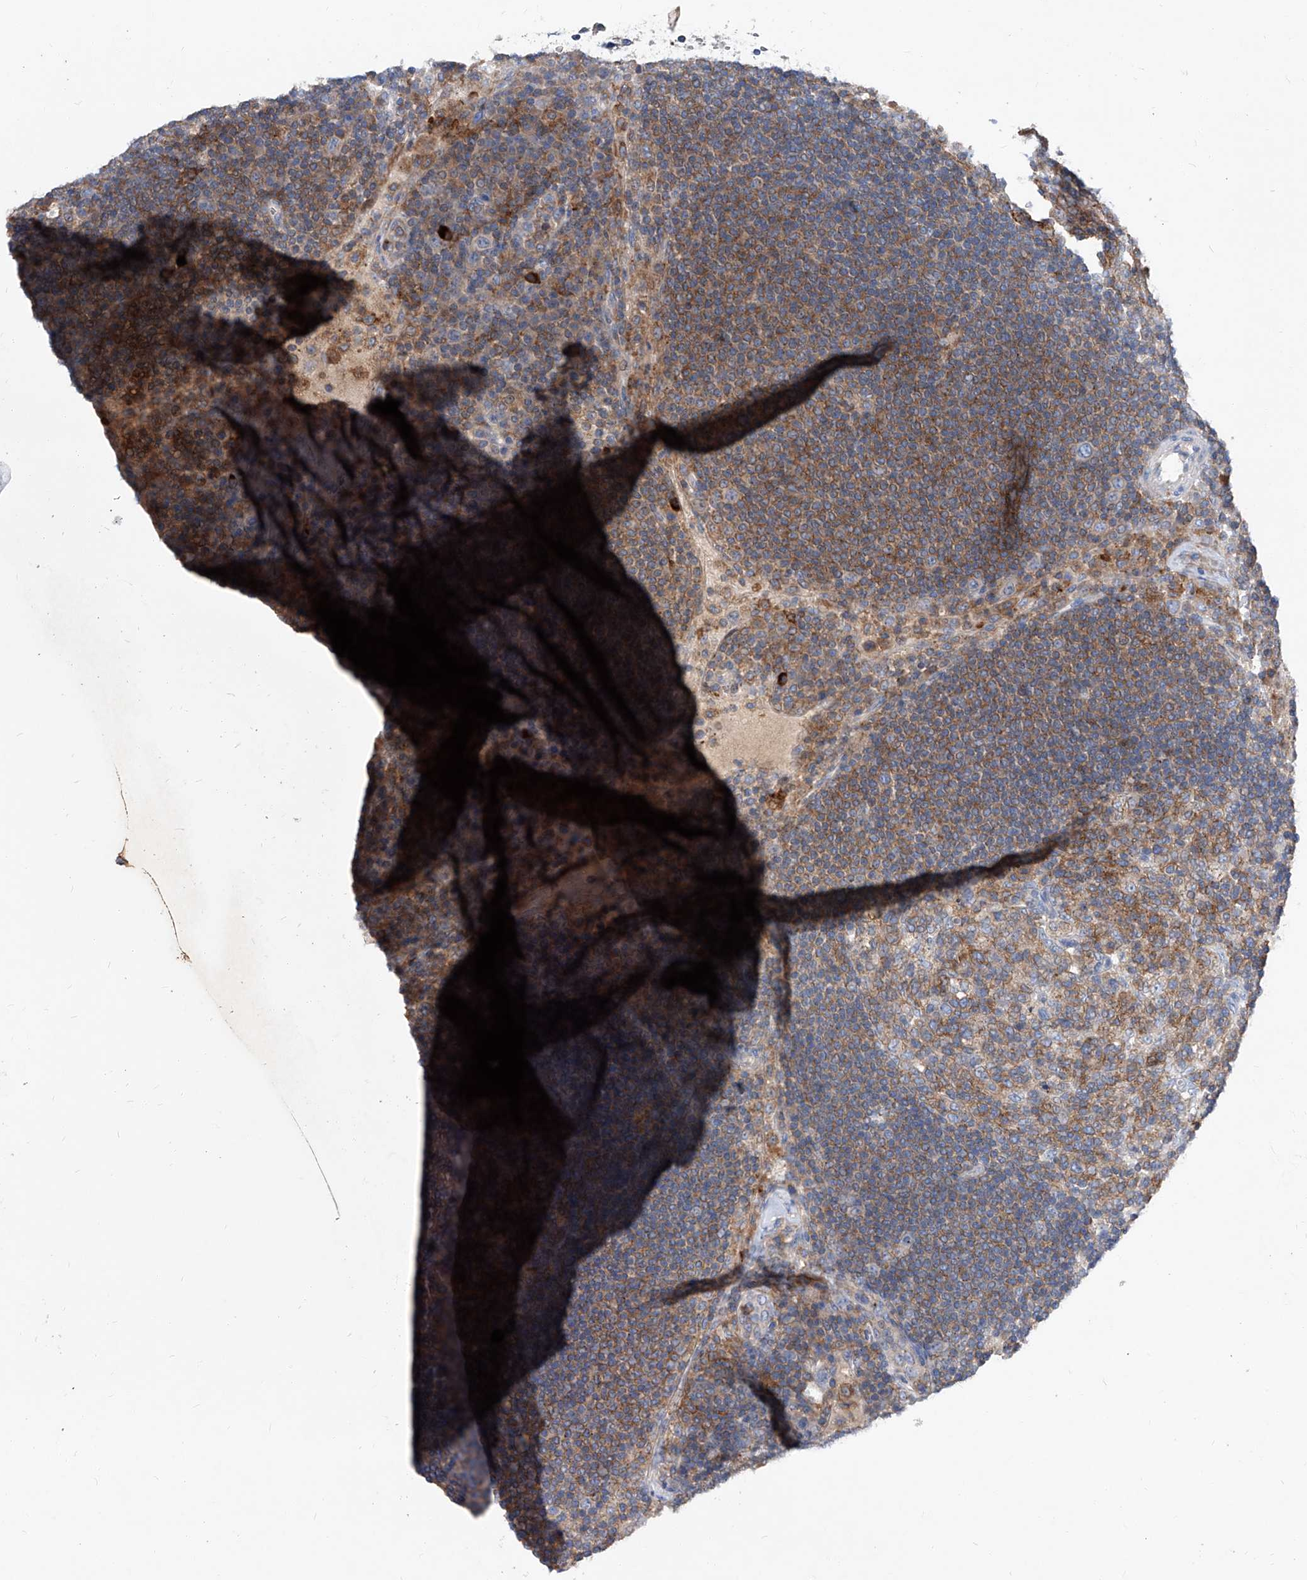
{"staining": {"intensity": "moderate", "quantity": "25%-75%", "location": "cytoplasmic/membranous"}, "tissue": "lymph node", "cell_type": "Germinal center cells", "image_type": "normal", "snomed": [{"axis": "morphology", "description": "Normal tissue, NOS"}, {"axis": "topography", "description": "Lymph node"}], "caption": "This image exhibits immunohistochemistry (IHC) staining of benign human lymph node, with medium moderate cytoplasmic/membranous positivity in approximately 25%-75% of germinal center cells.", "gene": "EPHA8", "patient": {"sex": "female", "age": 53}}